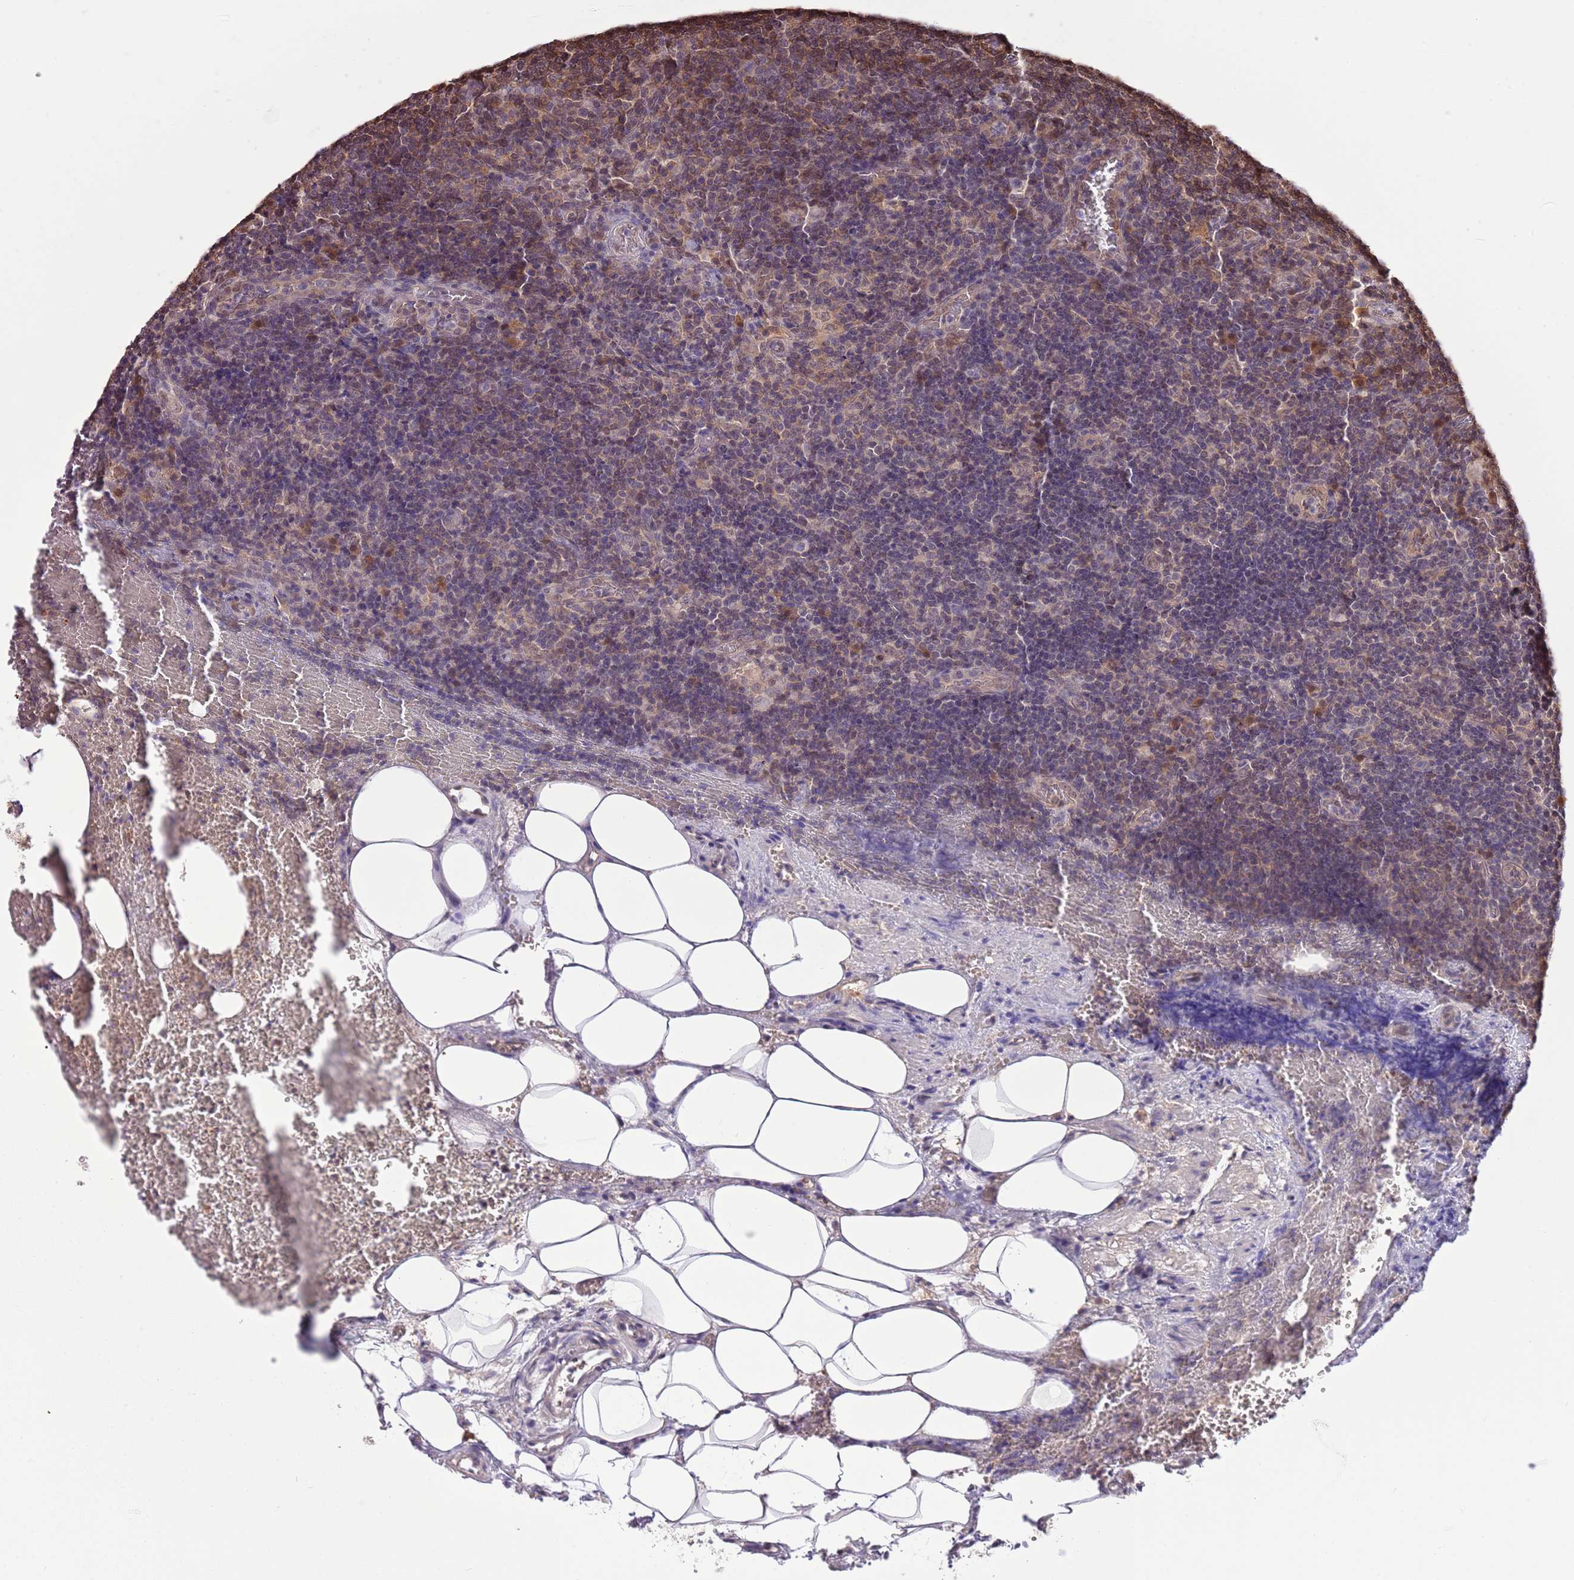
{"staining": {"intensity": "weak", "quantity": "25%-75%", "location": "cytoplasmic/membranous"}, "tissue": "lymph node", "cell_type": "Germinal center cells", "image_type": "normal", "snomed": [{"axis": "morphology", "description": "Normal tissue, NOS"}, {"axis": "topography", "description": "Lymph node"}], "caption": "Immunohistochemistry (IHC) (DAB) staining of unremarkable lymph node exhibits weak cytoplasmic/membranous protein positivity in about 25%-75% of germinal center cells. Using DAB (brown) and hematoxylin (blue) stains, captured at high magnification using brightfield microscopy.", "gene": "NSFL1C", "patient": {"sex": "male", "age": 58}}